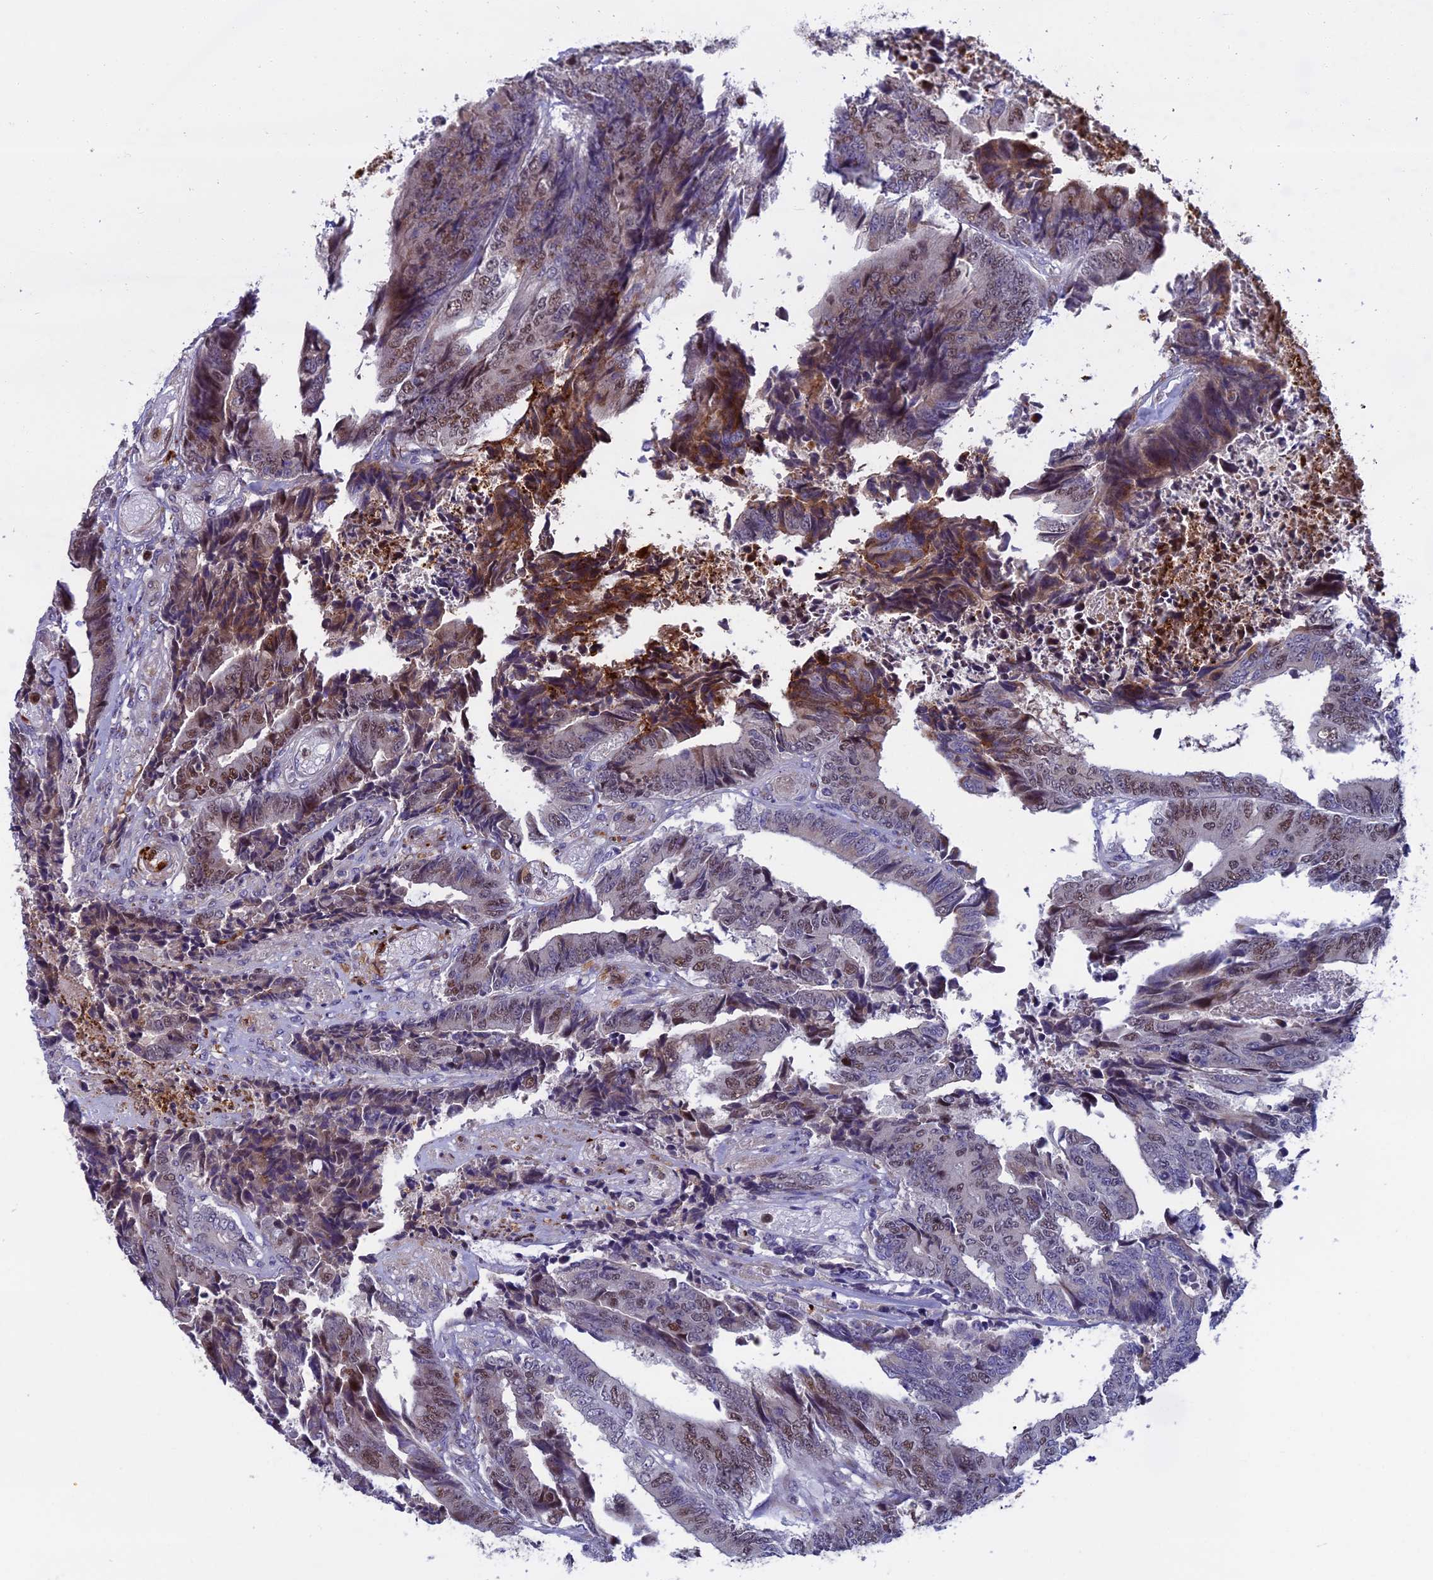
{"staining": {"intensity": "moderate", "quantity": "25%-75%", "location": "nuclear"}, "tissue": "colorectal cancer", "cell_type": "Tumor cells", "image_type": "cancer", "snomed": [{"axis": "morphology", "description": "Adenocarcinoma, NOS"}, {"axis": "topography", "description": "Rectum"}], "caption": "Tumor cells display medium levels of moderate nuclear positivity in approximately 25%-75% of cells in adenocarcinoma (colorectal).", "gene": "LIG1", "patient": {"sex": "male", "age": 84}}